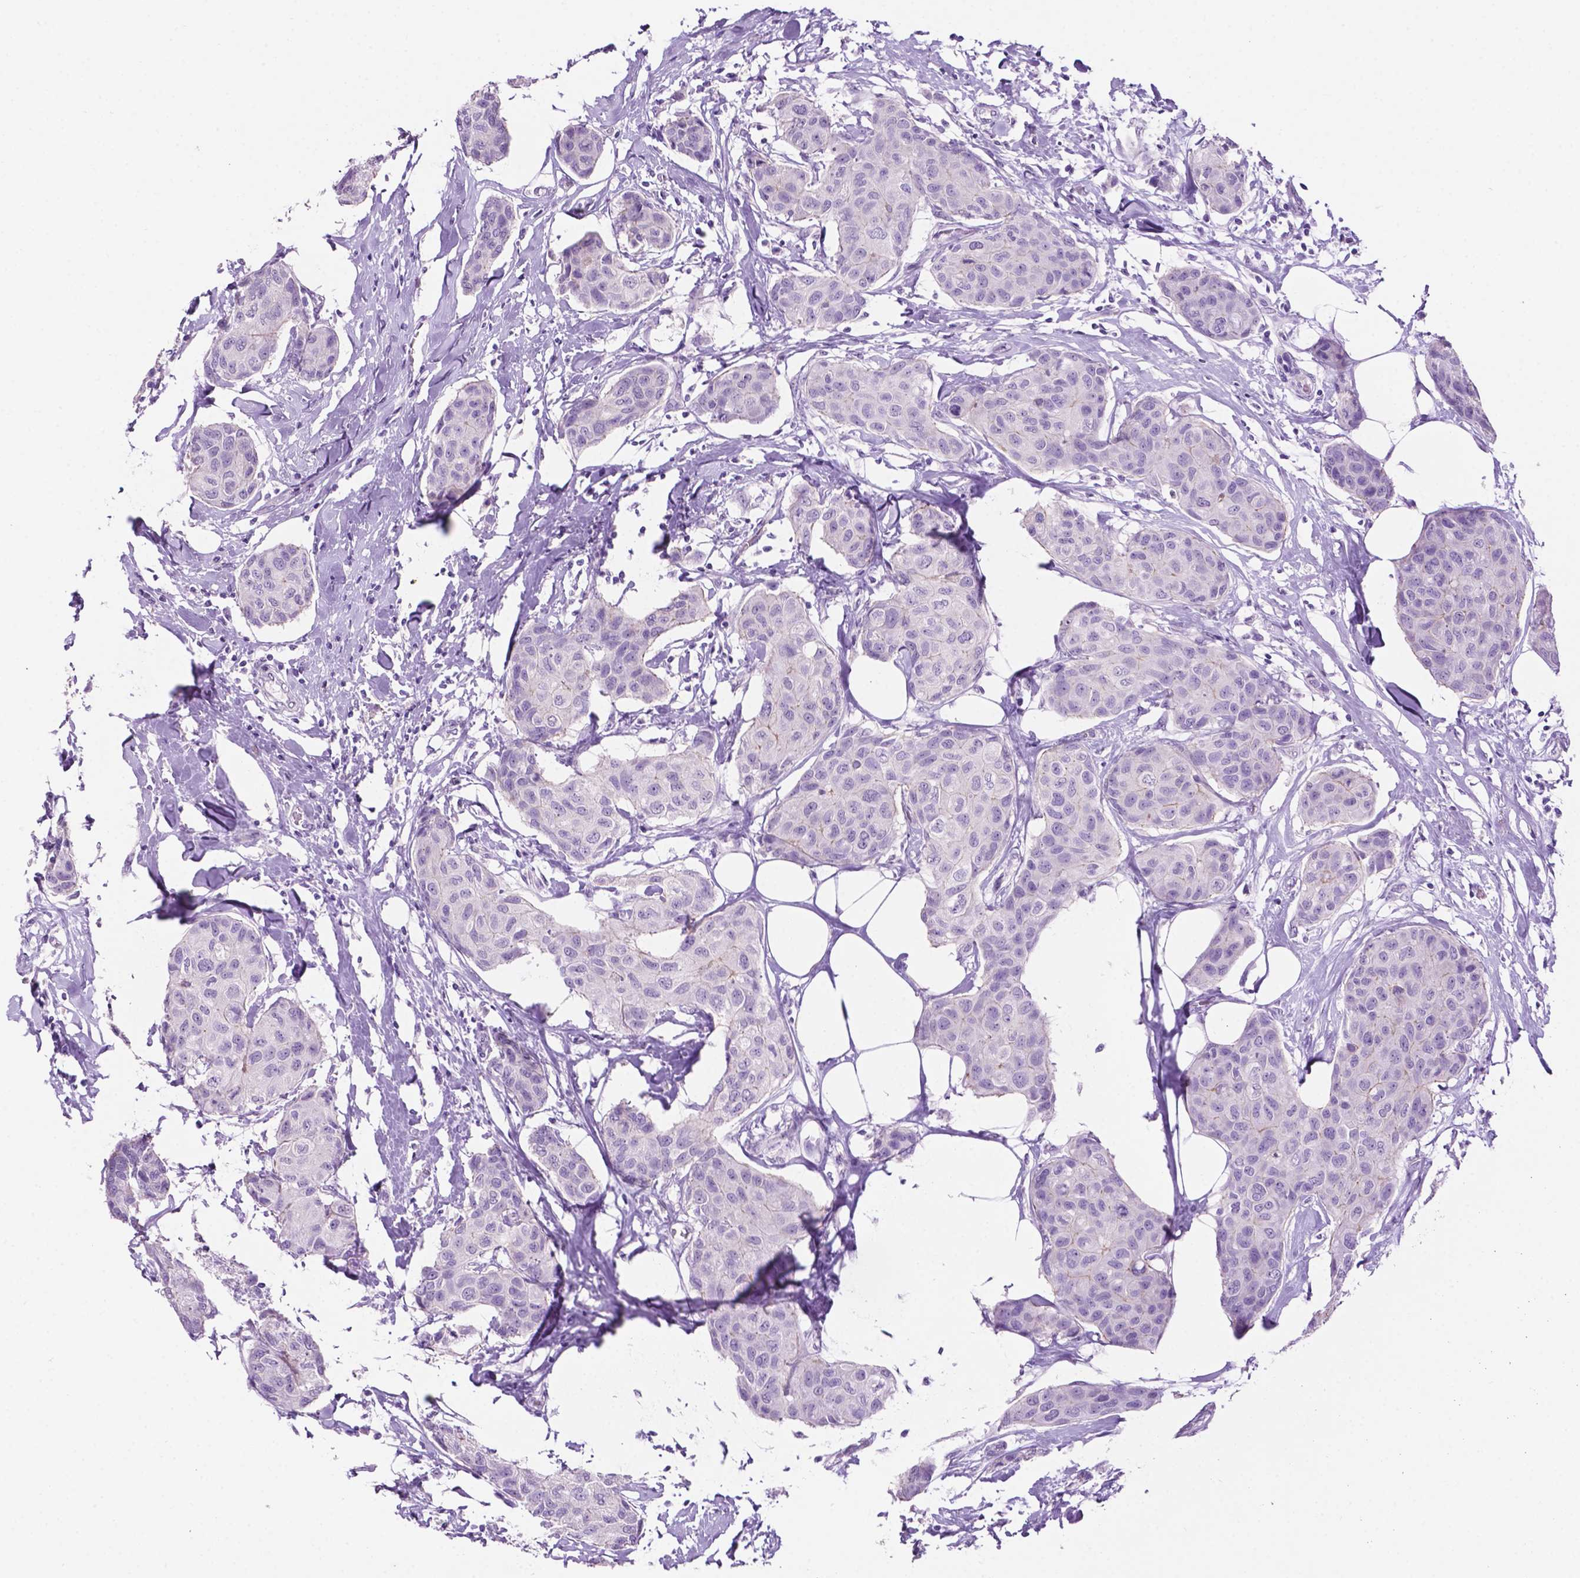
{"staining": {"intensity": "negative", "quantity": "none", "location": "none"}, "tissue": "breast cancer", "cell_type": "Tumor cells", "image_type": "cancer", "snomed": [{"axis": "morphology", "description": "Duct carcinoma"}, {"axis": "topography", "description": "Breast"}], "caption": "There is no significant positivity in tumor cells of breast cancer.", "gene": "PHGR1", "patient": {"sex": "female", "age": 80}}